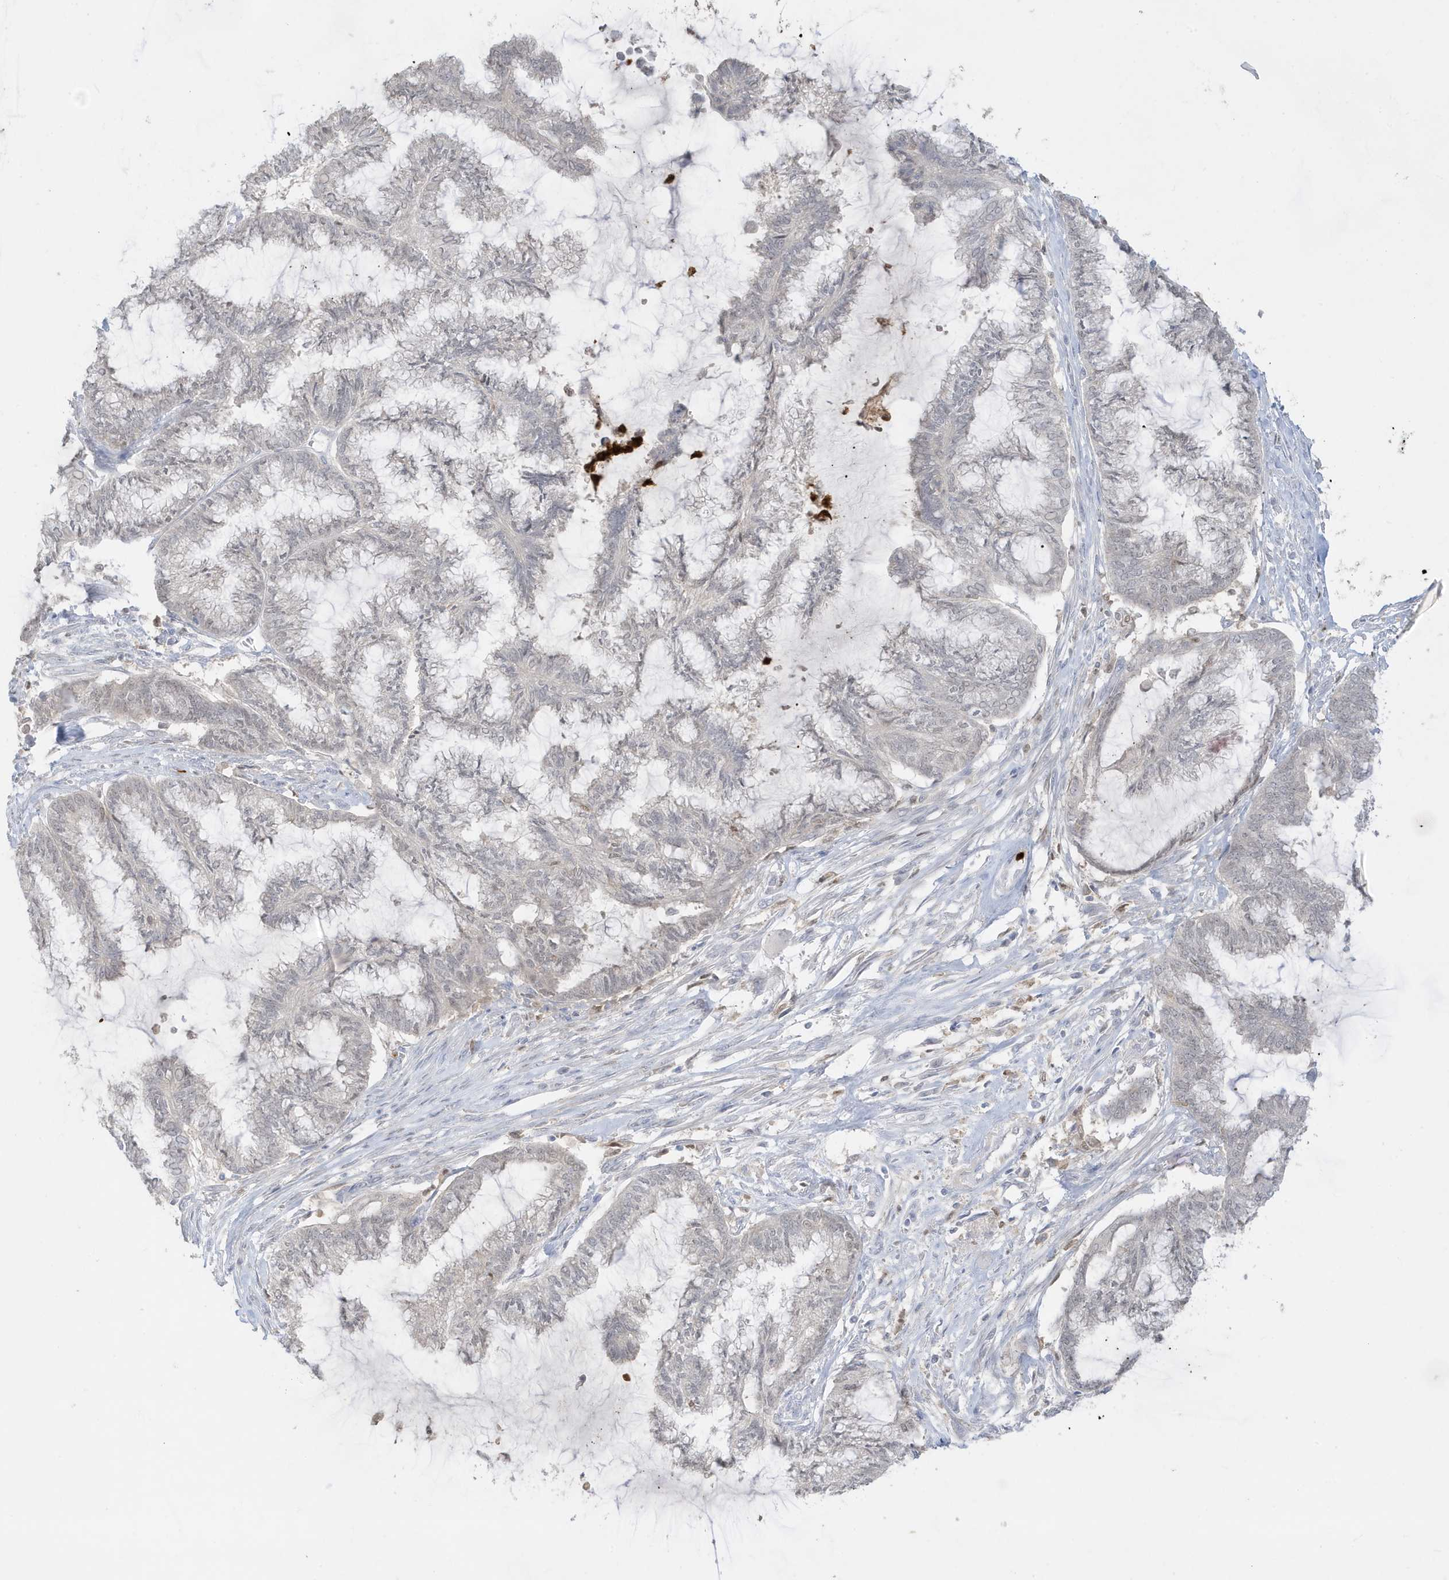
{"staining": {"intensity": "weak", "quantity": "<25%", "location": "nuclear"}, "tissue": "endometrial cancer", "cell_type": "Tumor cells", "image_type": "cancer", "snomed": [{"axis": "morphology", "description": "Adenocarcinoma, NOS"}, {"axis": "topography", "description": "Endometrium"}], "caption": "Immunohistochemical staining of endometrial cancer (adenocarcinoma) shows no significant expression in tumor cells.", "gene": "GCA", "patient": {"sex": "female", "age": 86}}